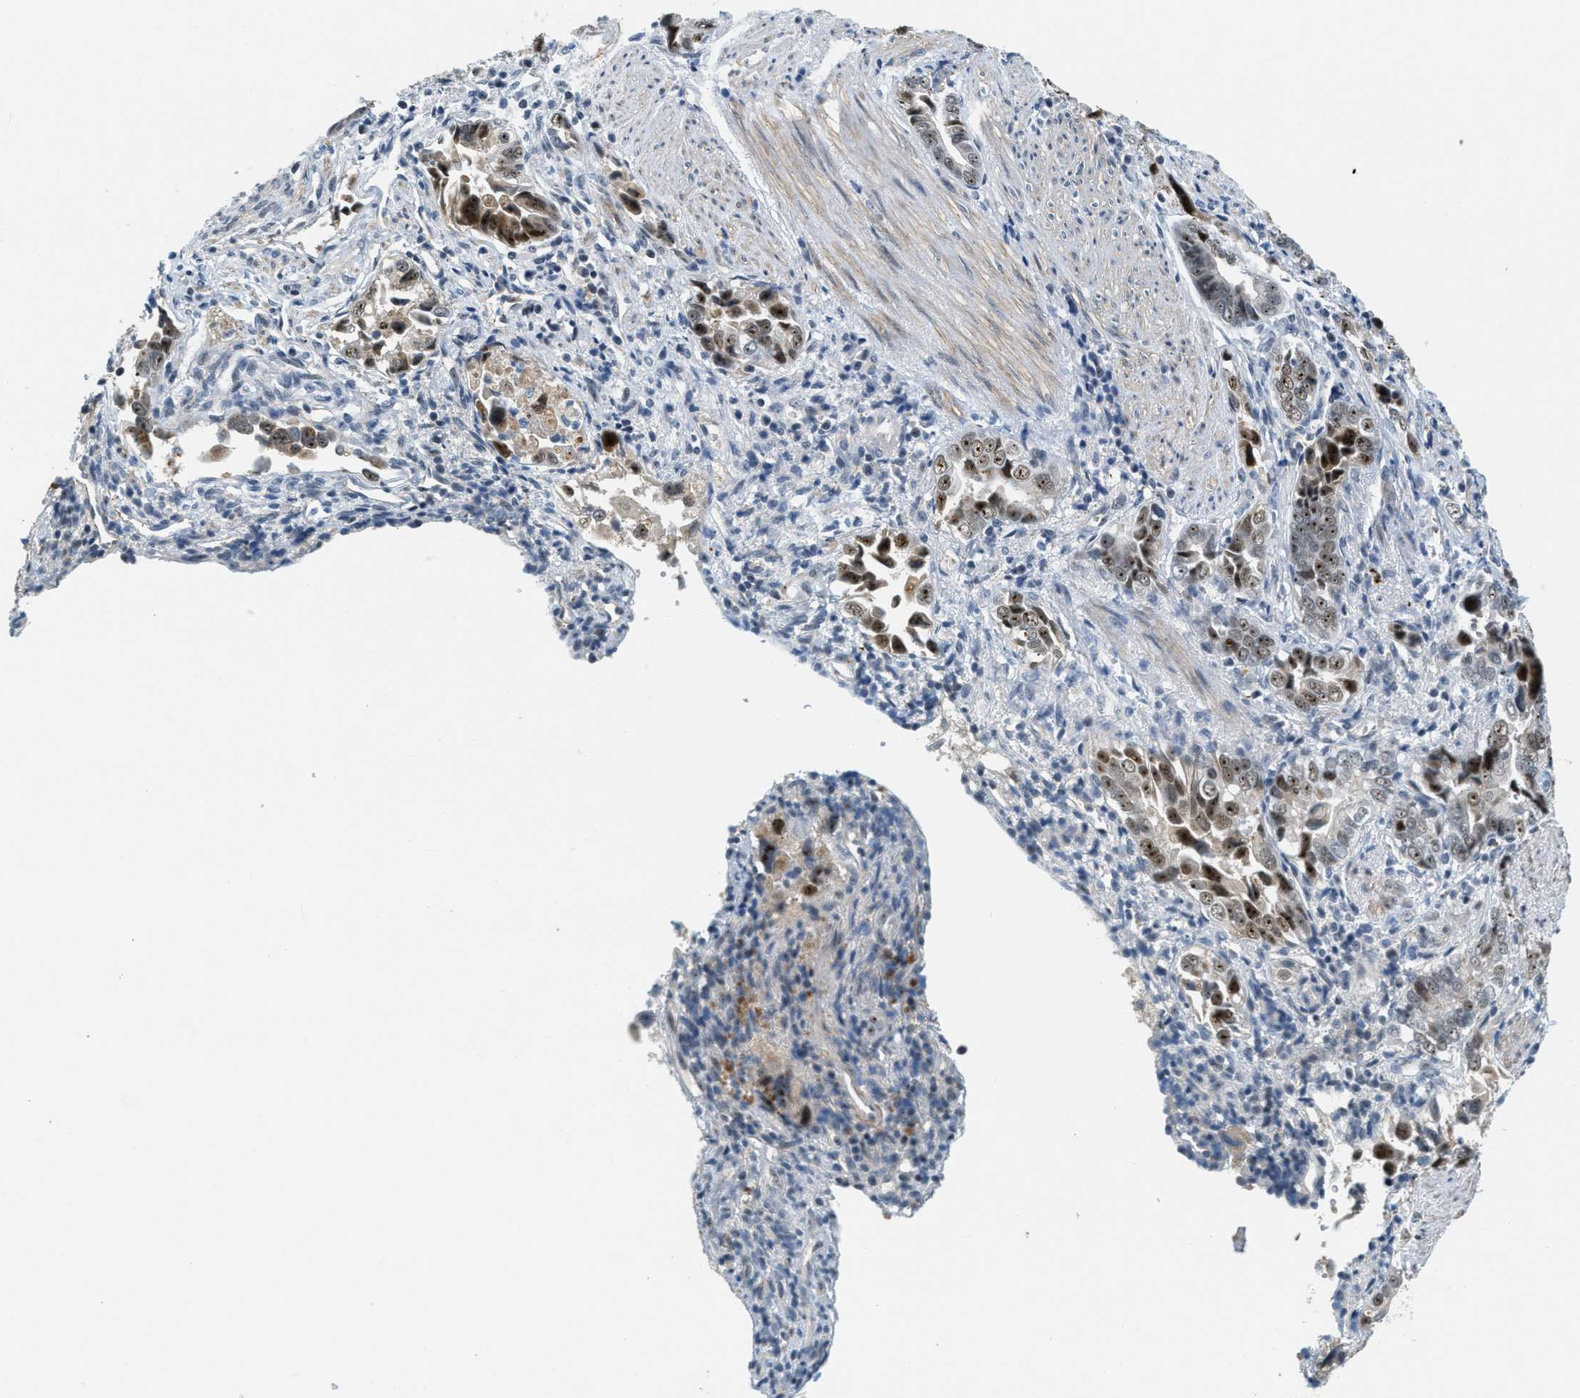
{"staining": {"intensity": "strong", "quantity": "<25%", "location": "nuclear"}, "tissue": "liver cancer", "cell_type": "Tumor cells", "image_type": "cancer", "snomed": [{"axis": "morphology", "description": "Cholangiocarcinoma"}, {"axis": "topography", "description": "Liver"}], "caption": "Immunohistochemistry image of neoplastic tissue: liver cancer (cholangiocarcinoma) stained using IHC exhibits medium levels of strong protein expression localized specifically in the nuclear of tumor cells, appearing as a nuclear brown color.", "gene": "DDX47", "patient": {"sex": "female", "age": 79}}